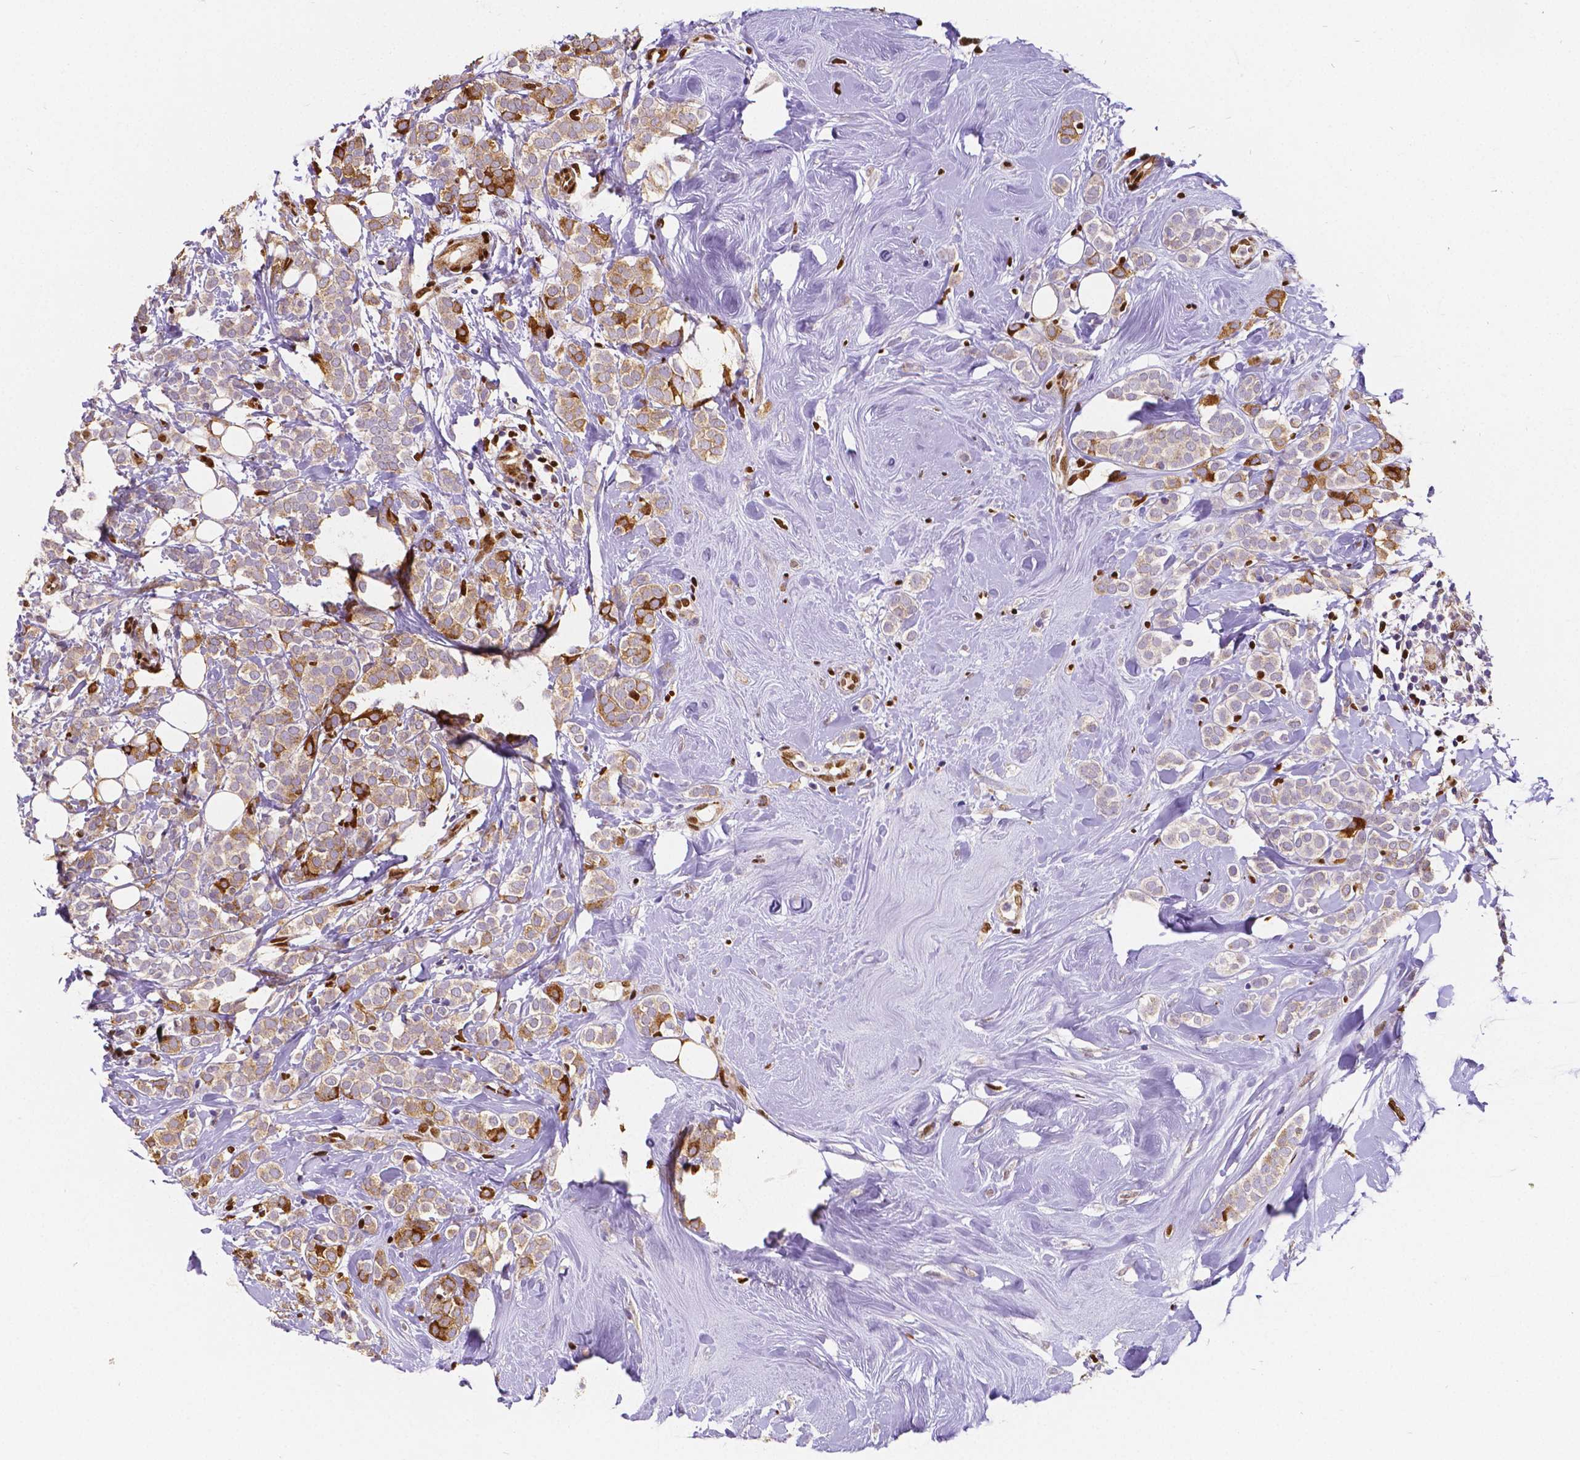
{"staining": {"intensity": "strong", "quantity": "25%-75%", "location": "cytoplasmic/membranous"}, "tissue": "breast cancer", "cell_type": "Tumor cells", "image_type": "cancer", "snomed": [{"axis": "morphology", "description": "Lobular carcinoma"}, {"axis": "topography", "description": "Breast"}], "caption": "Tumor cells exhibit high levels of strong cytoplasmic/membranous staining in about 25%-75% of cells in breast lobular carcinoma. Nuclei are stained in blue.", "gene": "MEF2C", "patient": {"sex": "female", "age": 49}}